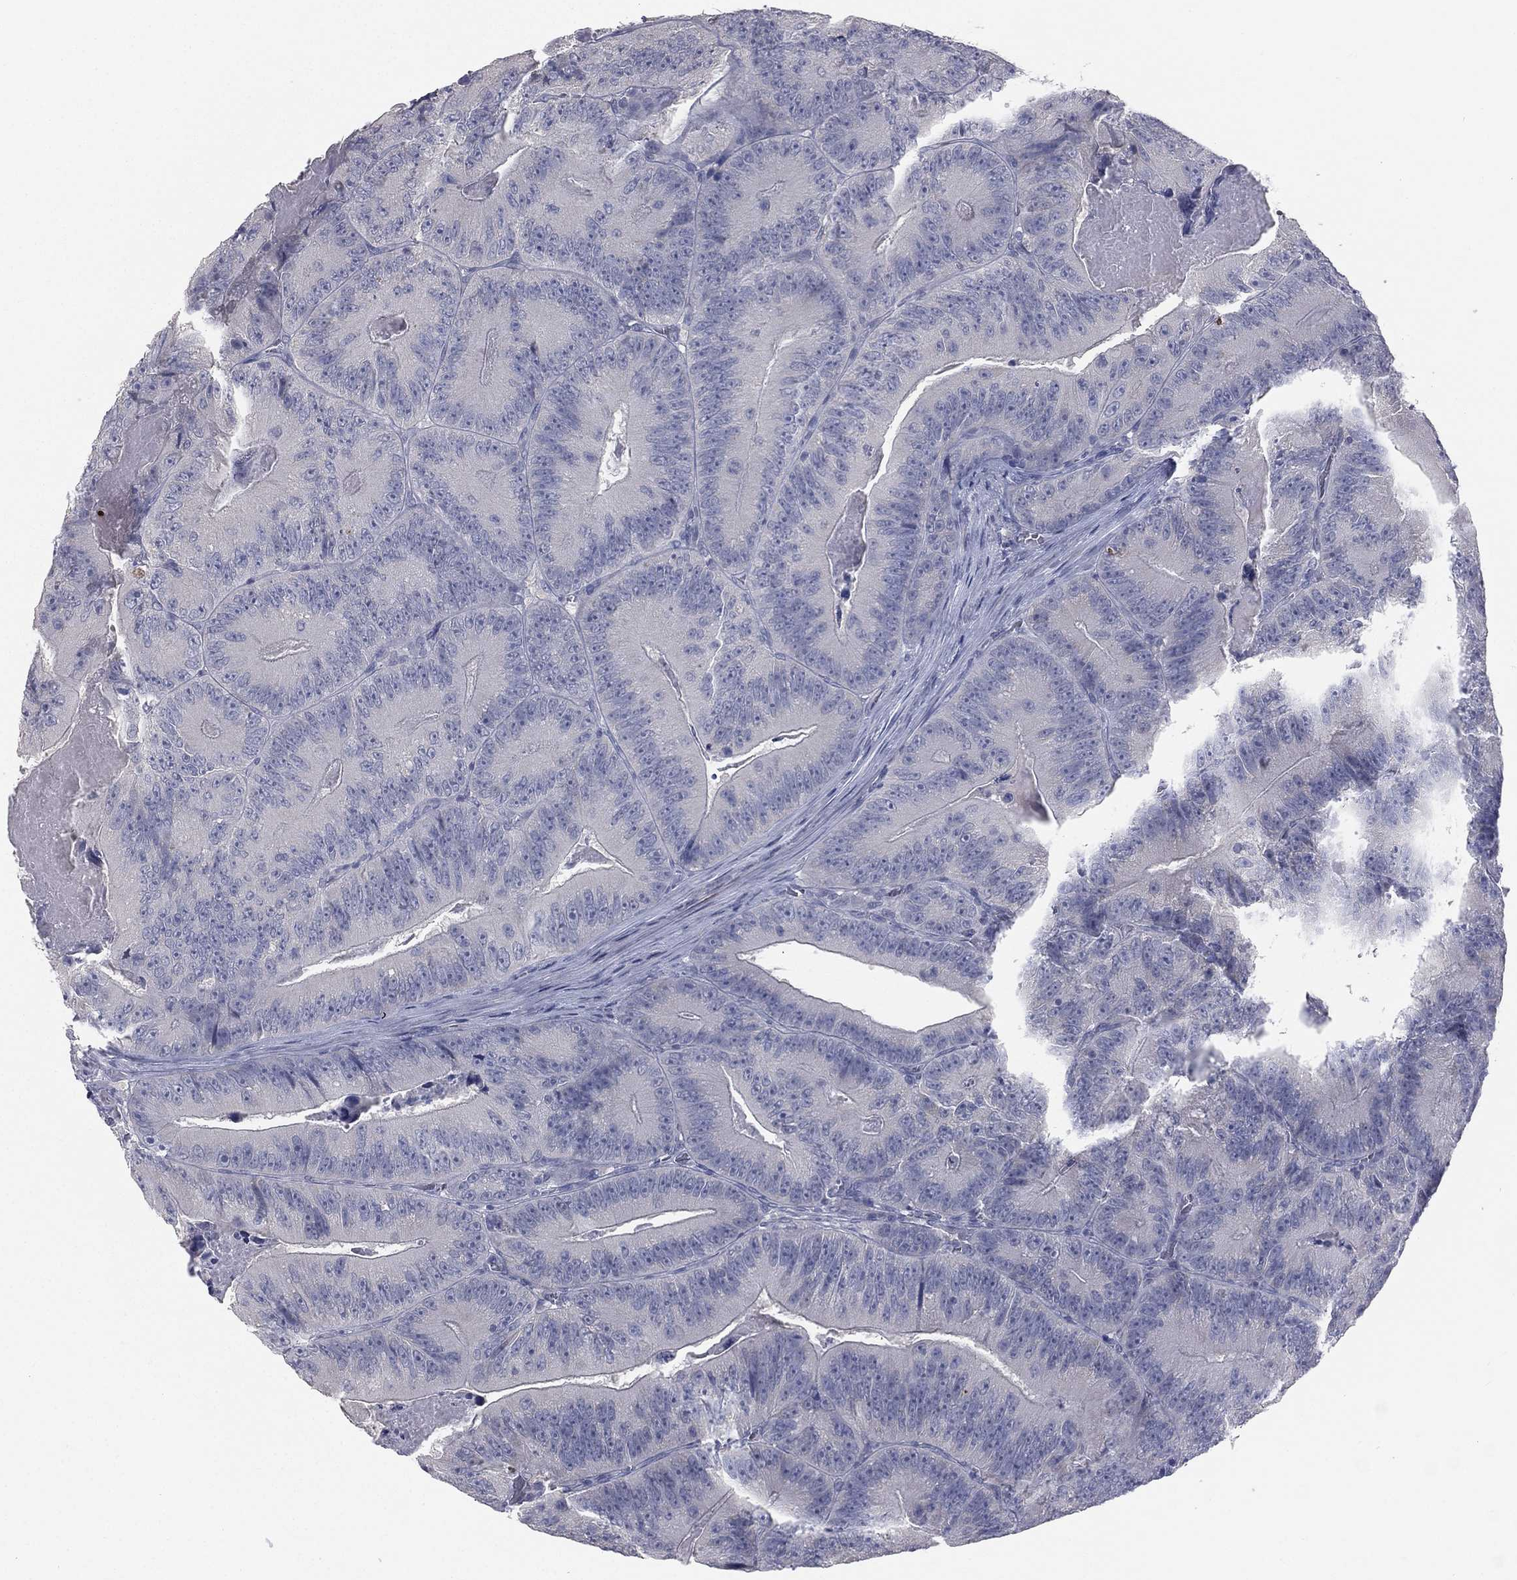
{"staining": {"intensity": "negative", "quantity": "none", "location": "none"}, "tissue": "colorectal cancer", "cell_type": "Tumor cells", "image_type": "cancer", "snomed": [{"axis": "morphology", "description": "Adenocarcinoma, NOS"}, {"axis": "topography", "description": "Colon"}], "caption": "Immunohistochemistry photomicrograph of human colorectal cancer stained for a protein (brown), which displays no positivity in tumor cells.", "gene": "DMKN", "patient": {"sex": "female", "age": 86}}